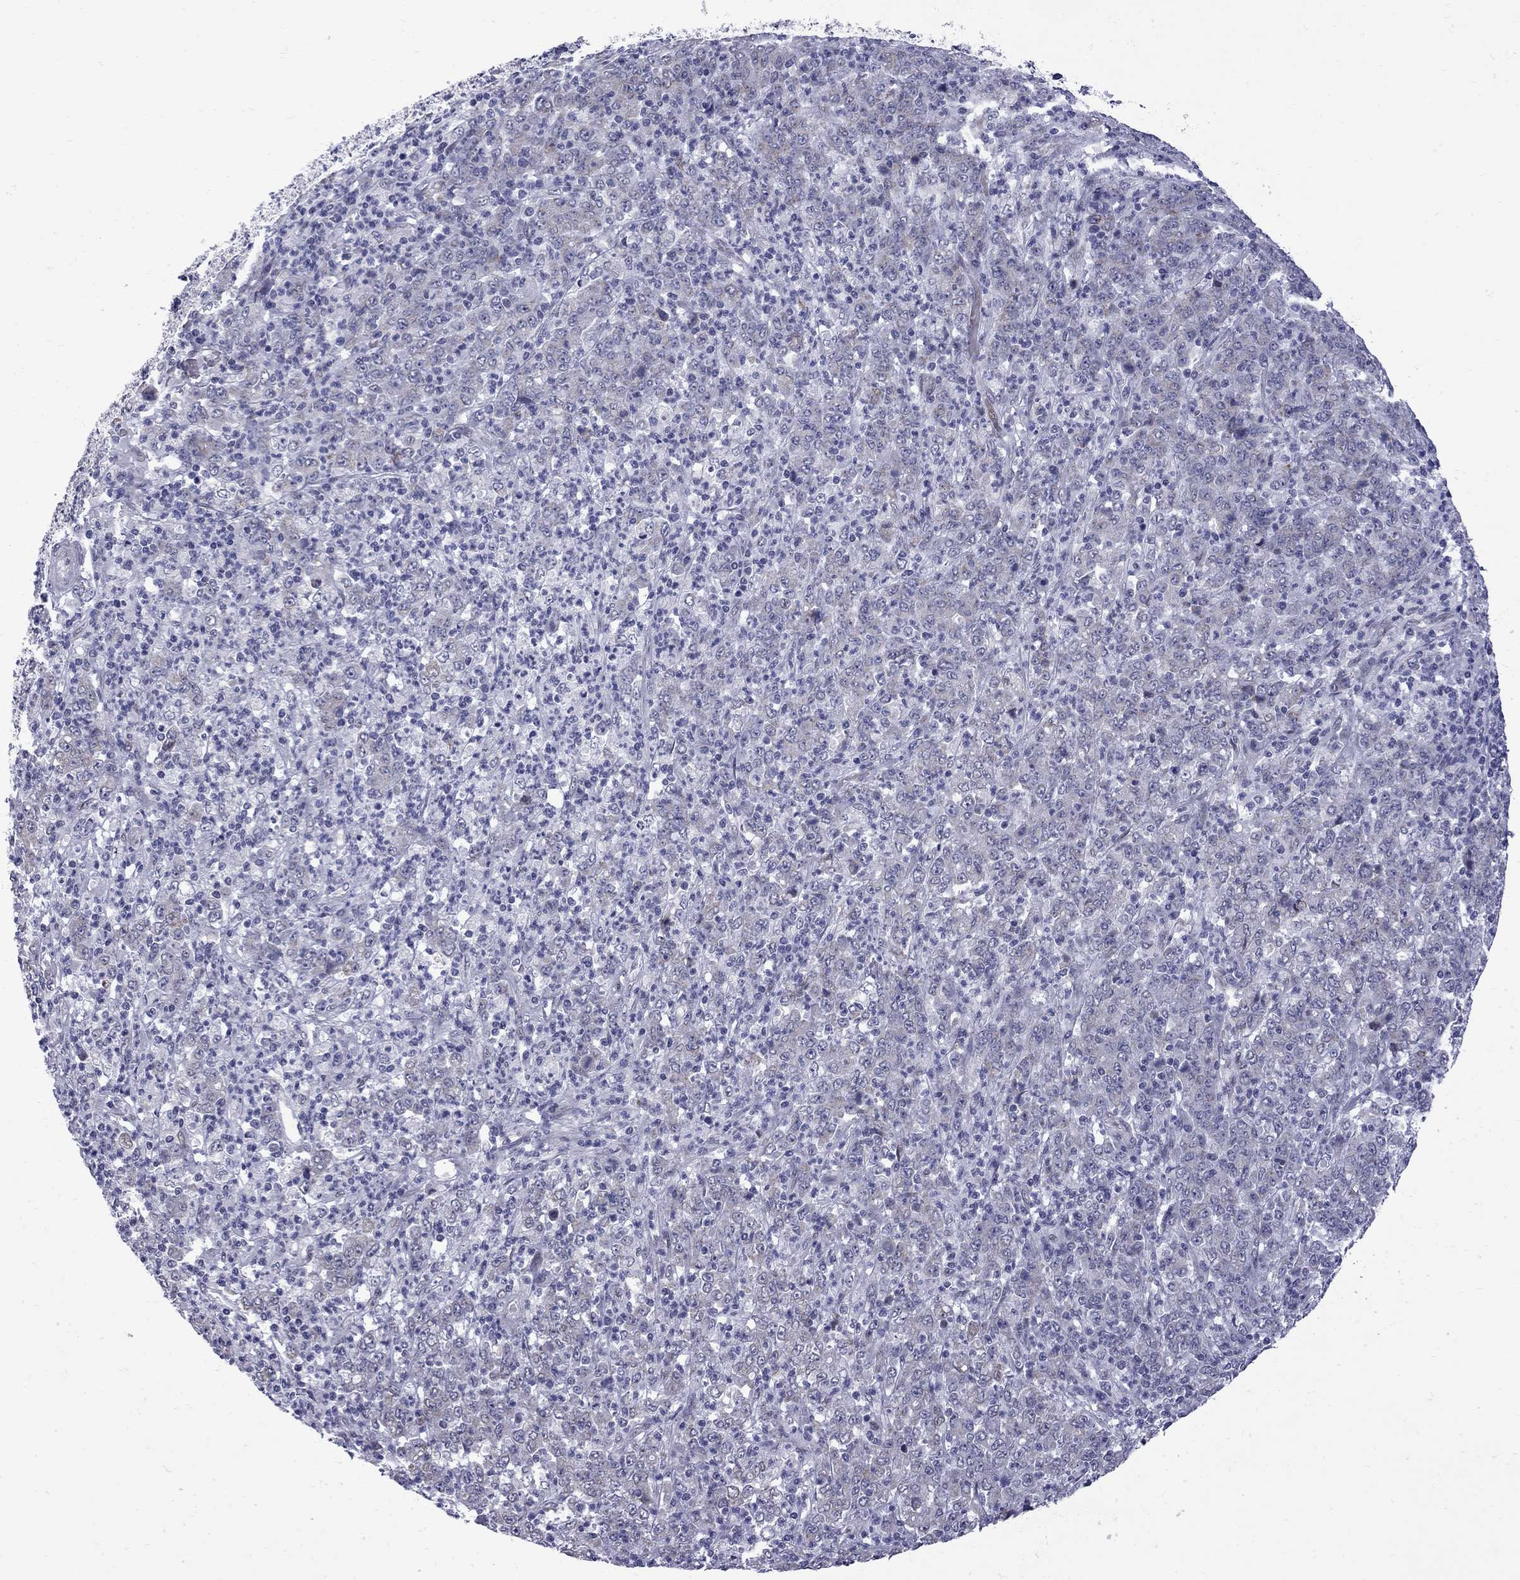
{"staining": {"intensity": "weak", "quantity": "<25%", "location": "cytoplasmic/membranous"}, "tissue": "stomach cancer", "cell_type": "Tumor cells", "image_type": "cancer", "snomed": [{"axis": "morphology", "description": "Adenocarcinoma, NOS"}, {"axis": "topography", "description": "Stomach, lower"}], "caption": "This image is of stomach cancer stained with immunohistochemistry to label a protein in brown with the nuclei are counter-stained blue. There is no positivity in tumor cells. (DAB (3,3'-diaminobenzidine) immunohistochemistry (IHC) visualized using brightfield microscopy, high magnification).", "gene": "CLTCL1", "patient": {"sex": "female", "age": 71}}